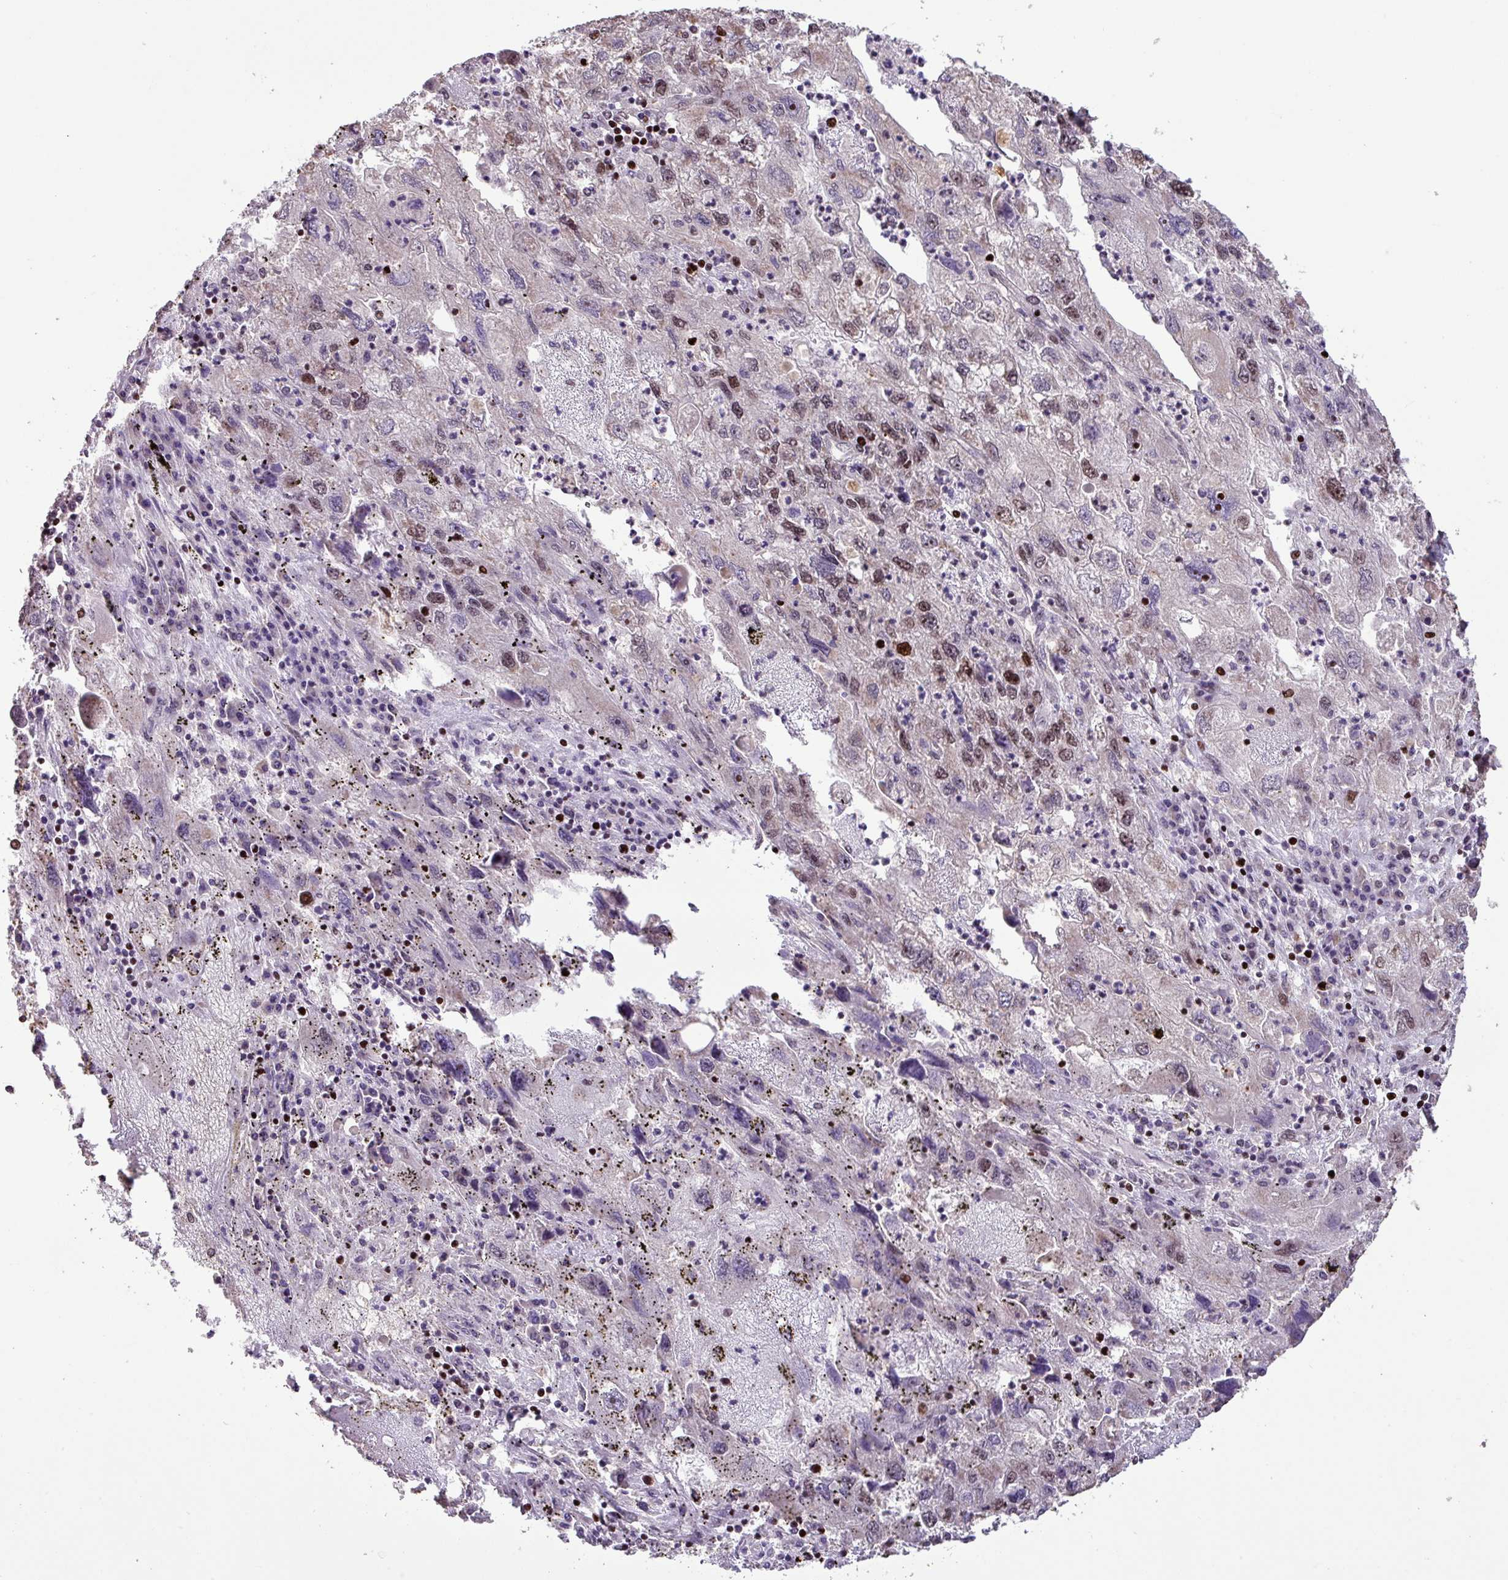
{"staining": {"intensity": "weak", "quantity": "25%-75%", "location": "nuclear"}, "tissue": "endometrial cancer", "cell_type": "Tumor cells", "image_type": "cancer", "snomed": [{"axis": "morphology", "description": "Adenocarcinoma, NOS"}, {"axis": "topography", "description": "Endometrium"}], "caption": "The immunohistochemical stain highlights weak nuclear positivity in tumor cells of endometrial adenocarcinoma tissue. The protein is shown in brown color, while the nuclei are stained blue.", "gene": "ZNF709", "patient": {"sex": "female", "age": 49}}